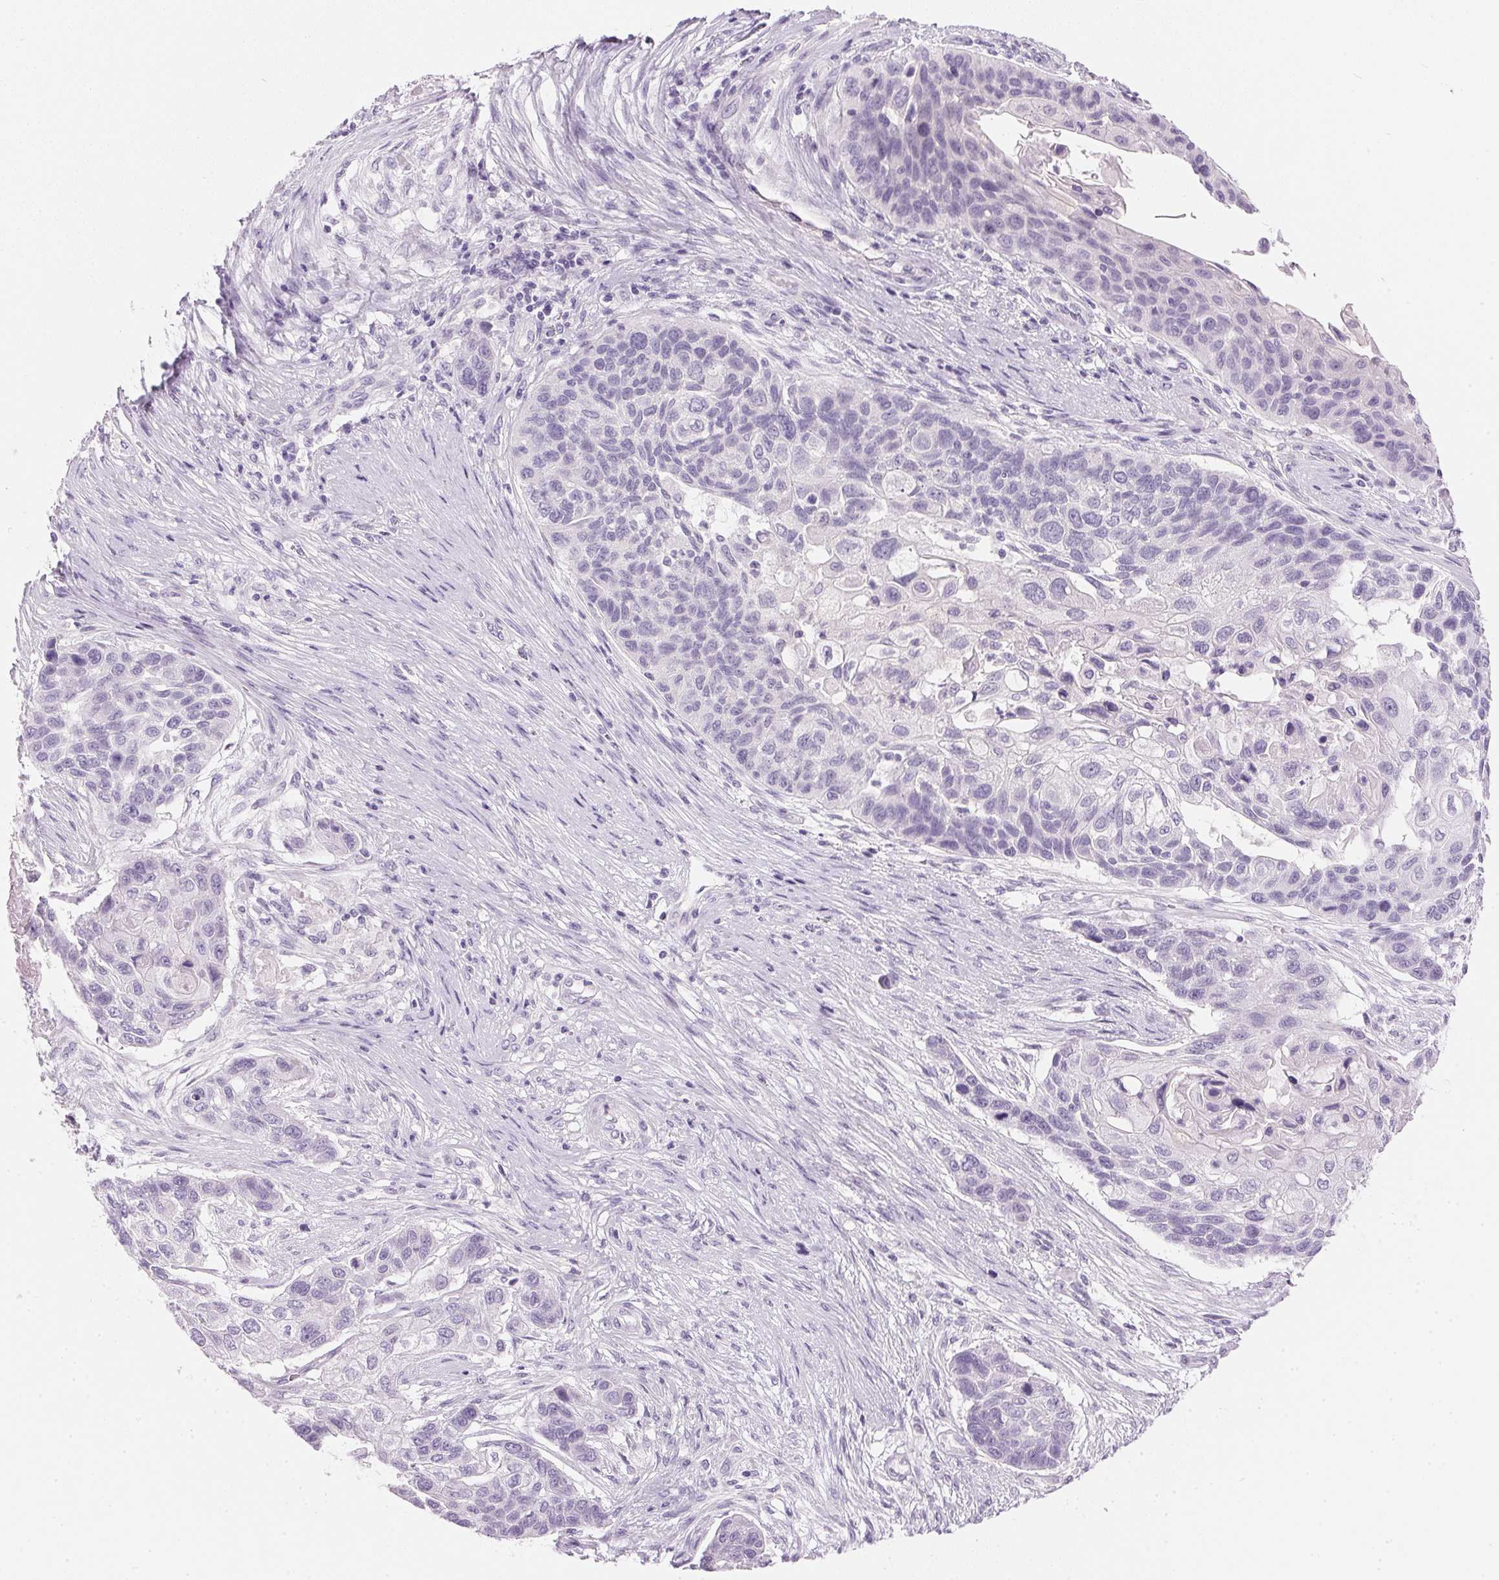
{"staining": {"intensity": "negative", "quantity": "none", "location": "none"}, "tissue": "lung cancer", "cell_type": "Tumor cells", "image_type": "cancer", "snomed": [{"axis": "morphology", "description": "Squamous cell carcinoma, NOS"}, {"axis": "topography", "description": "Lung"}], "caption": "Immunohistochemistry (IHC) photomicrograph of neoplastic tissue: human squamous cell carcinoma (lung) stained with DAB displays no significant protein staining in tumor cells.", "gene": "IGFBP1", "patient": {"sex": "male", "age": 69}}